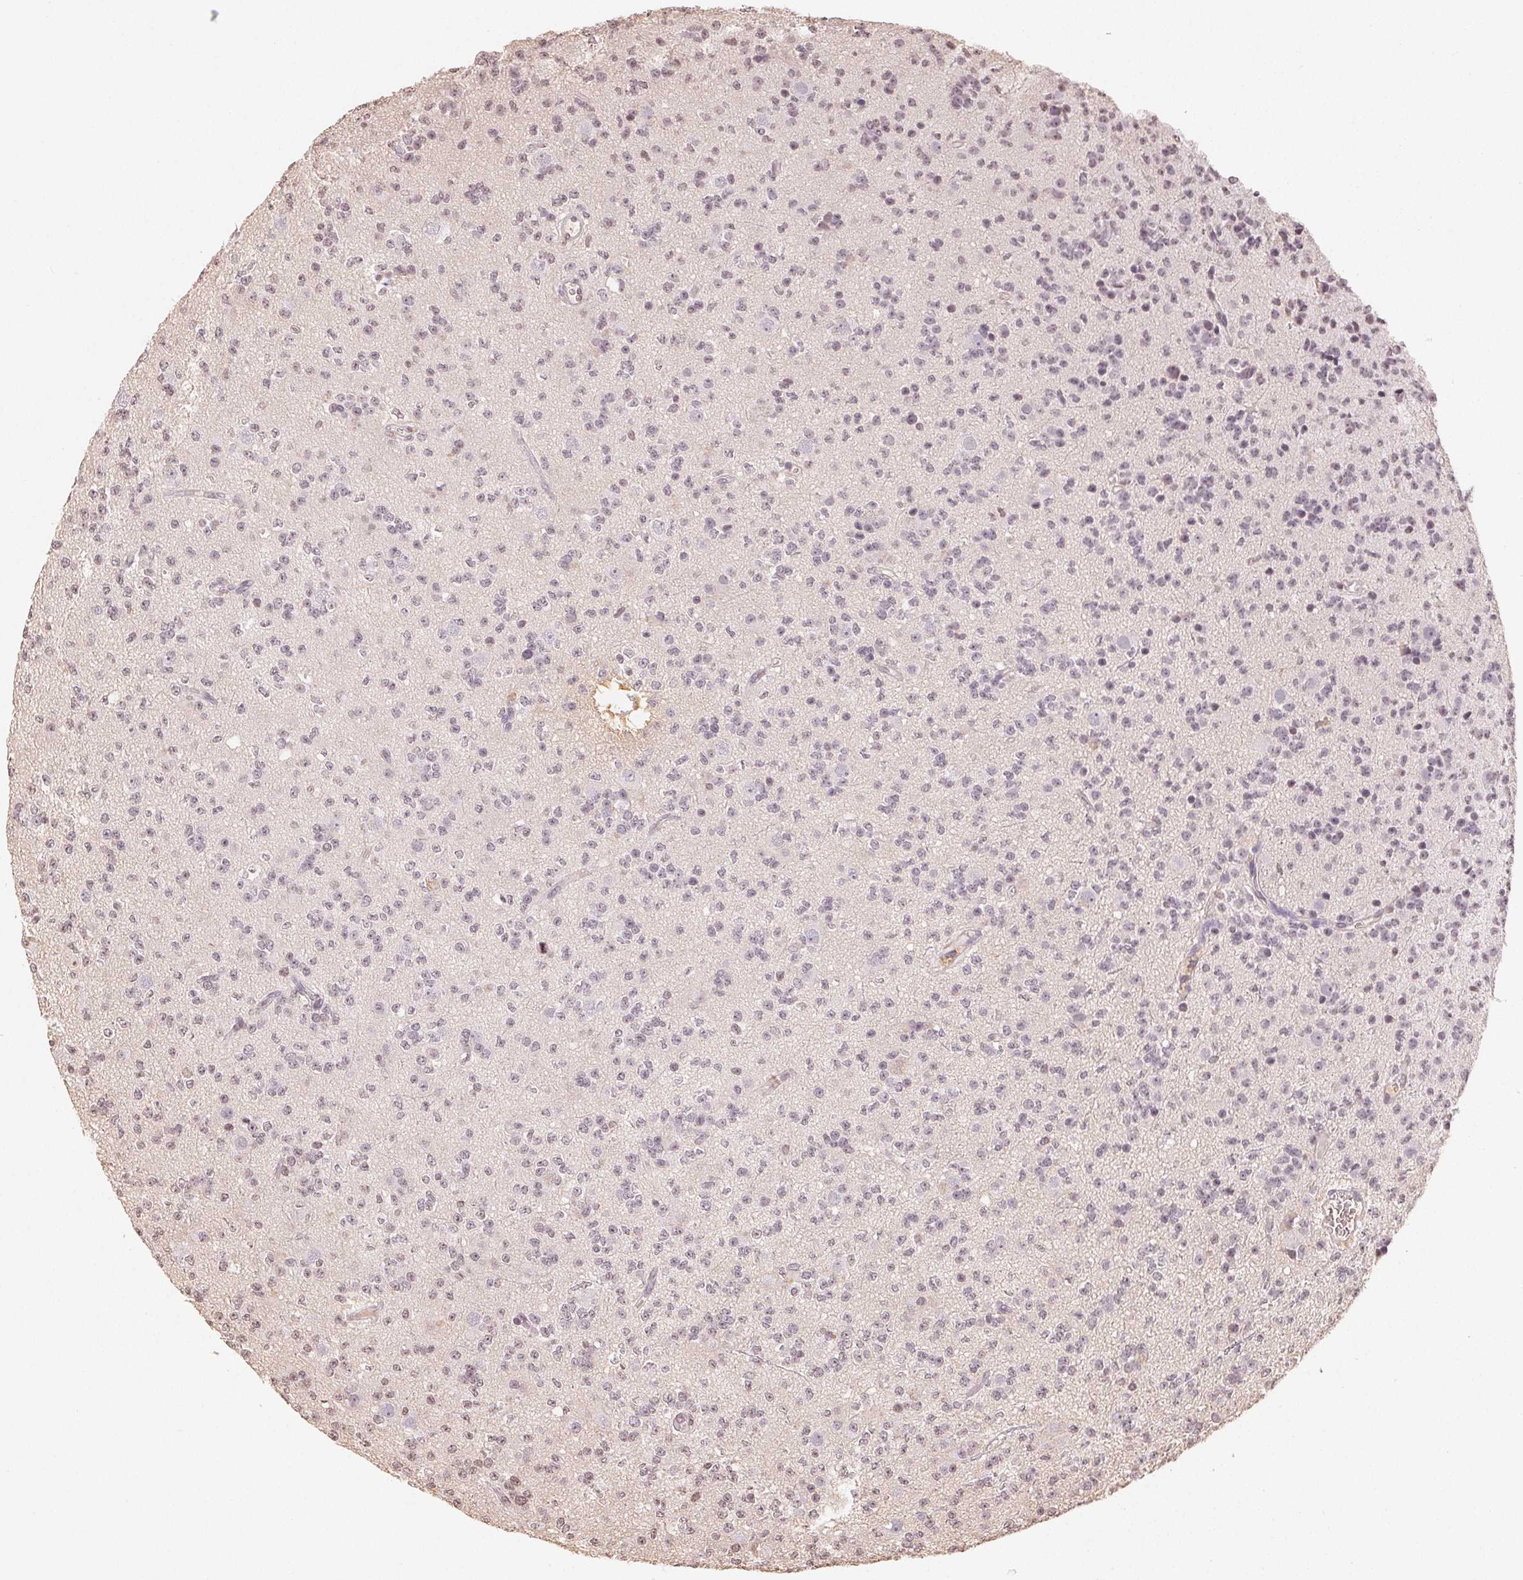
{"staining": {"intensity": "weak", "quantity": "<25%", "location": "nuclear"}, "tissue": "glioma", "cell_type": "Tumor cells", "image_type": "cancer", "snomed": [{"axis": "morphology", "description": "Glioma, malignant, High grade"}, {"axis": "topography", "description": "Brain"}], "caption": "Immunohistochemical staining of malignant glioma (high-grade) displays no significant staining in tumor cells.", "gene": "TBP", "patient": {"sex": "male", "age": 36}}